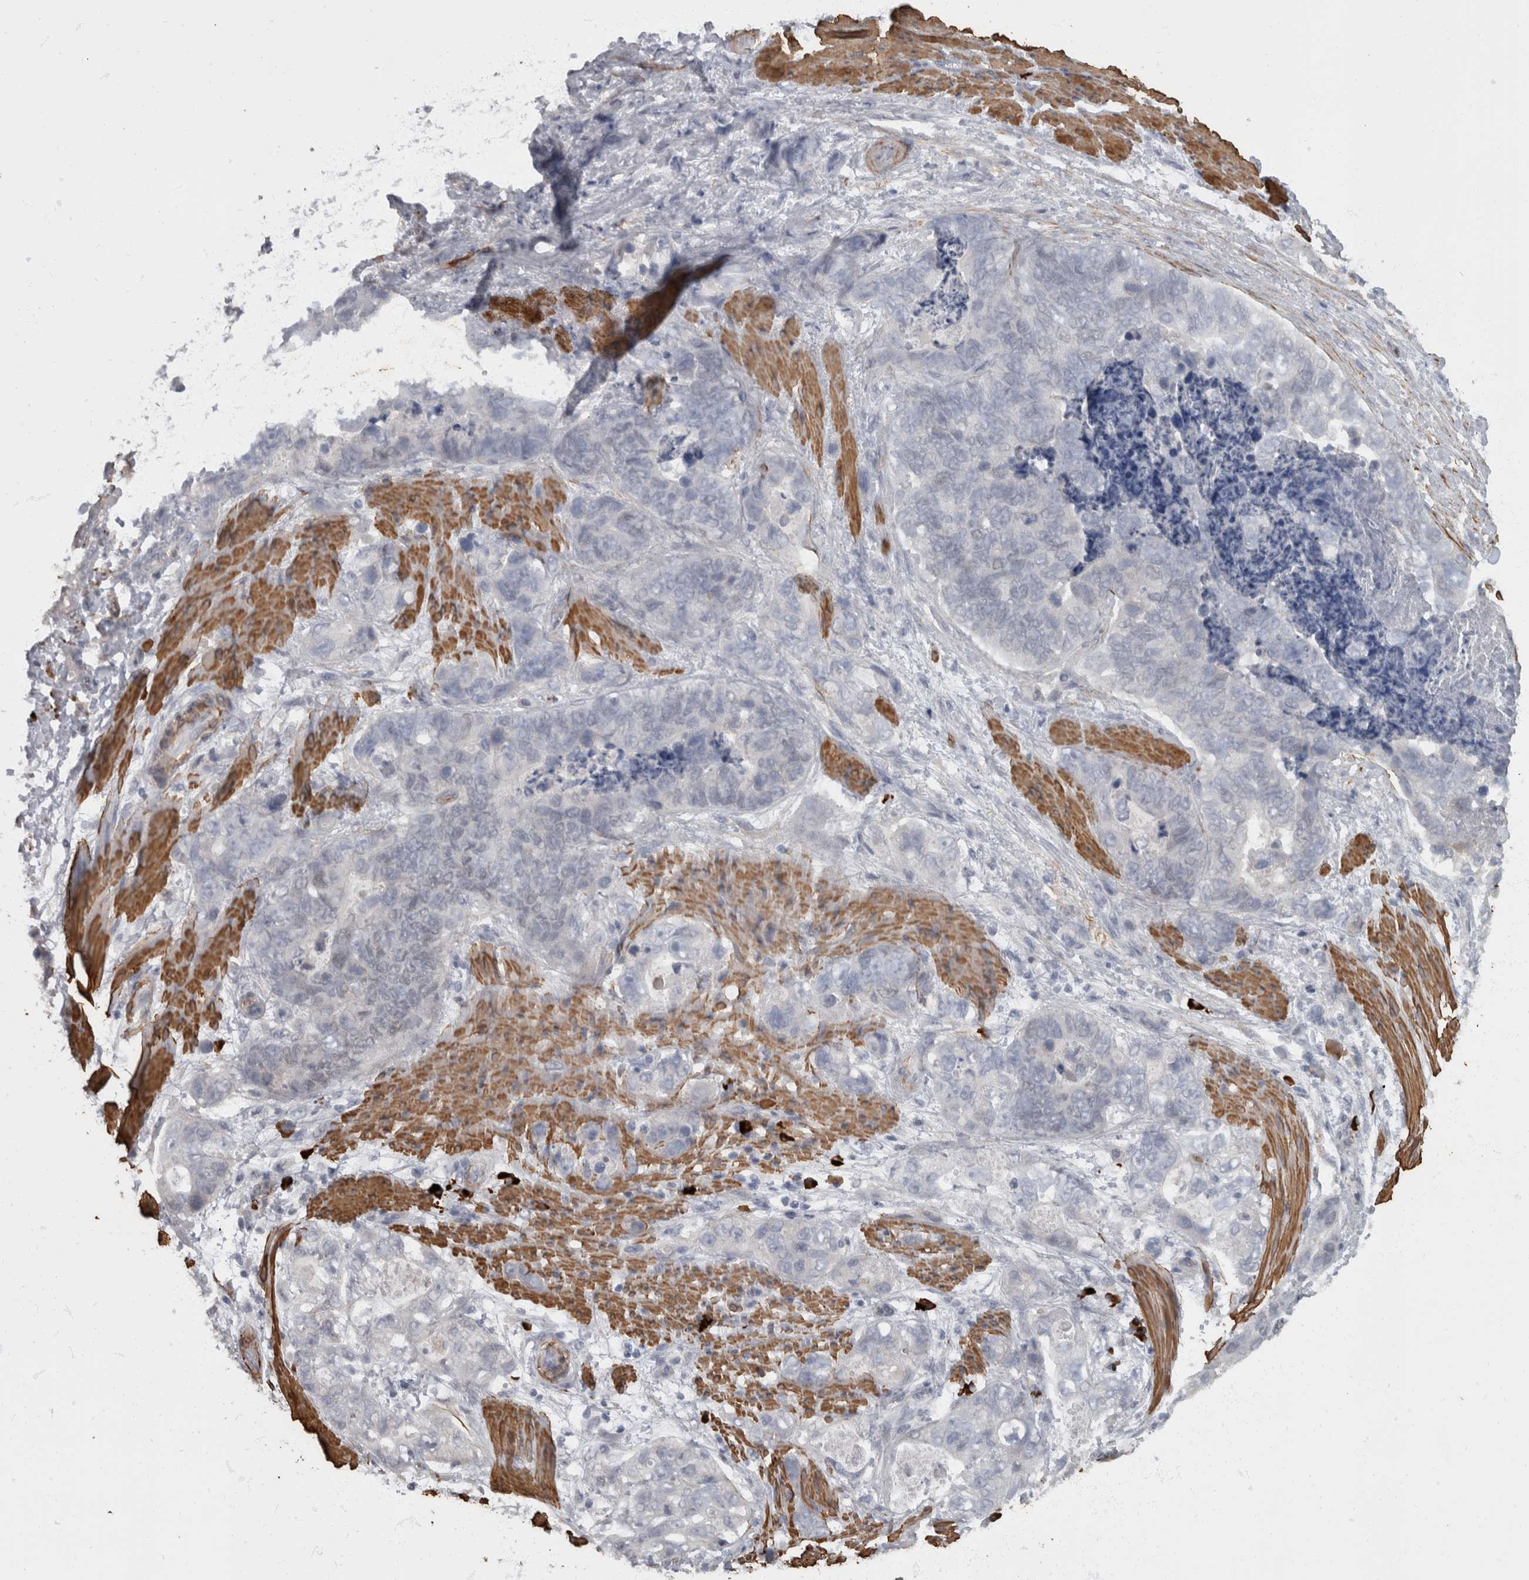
{"staining": {"intensity": "negative", "quantity": "none", "location": "none"}, "tissue": "stomach cancer", "cell_type": "Tumor cells", "image_type": "cancer", "snomed": [{"axis": "morphology", "description": "Normal tissue, NOS"}, {"axis": "morphology", "description": "Adenocarcinoma, NOS"}, {"axis": "topography", "description": "Stomach"}], "caption": "IHC image of human stomach cancer stained for a protein (brown), which reveals no positivity in tumor cells. (DAB (3,3'-diaminobenzidine) immunohistochemistry (IHC), high magnification).", "gene": "MASTL", "patient": {"sex": "female", "age": 89}}